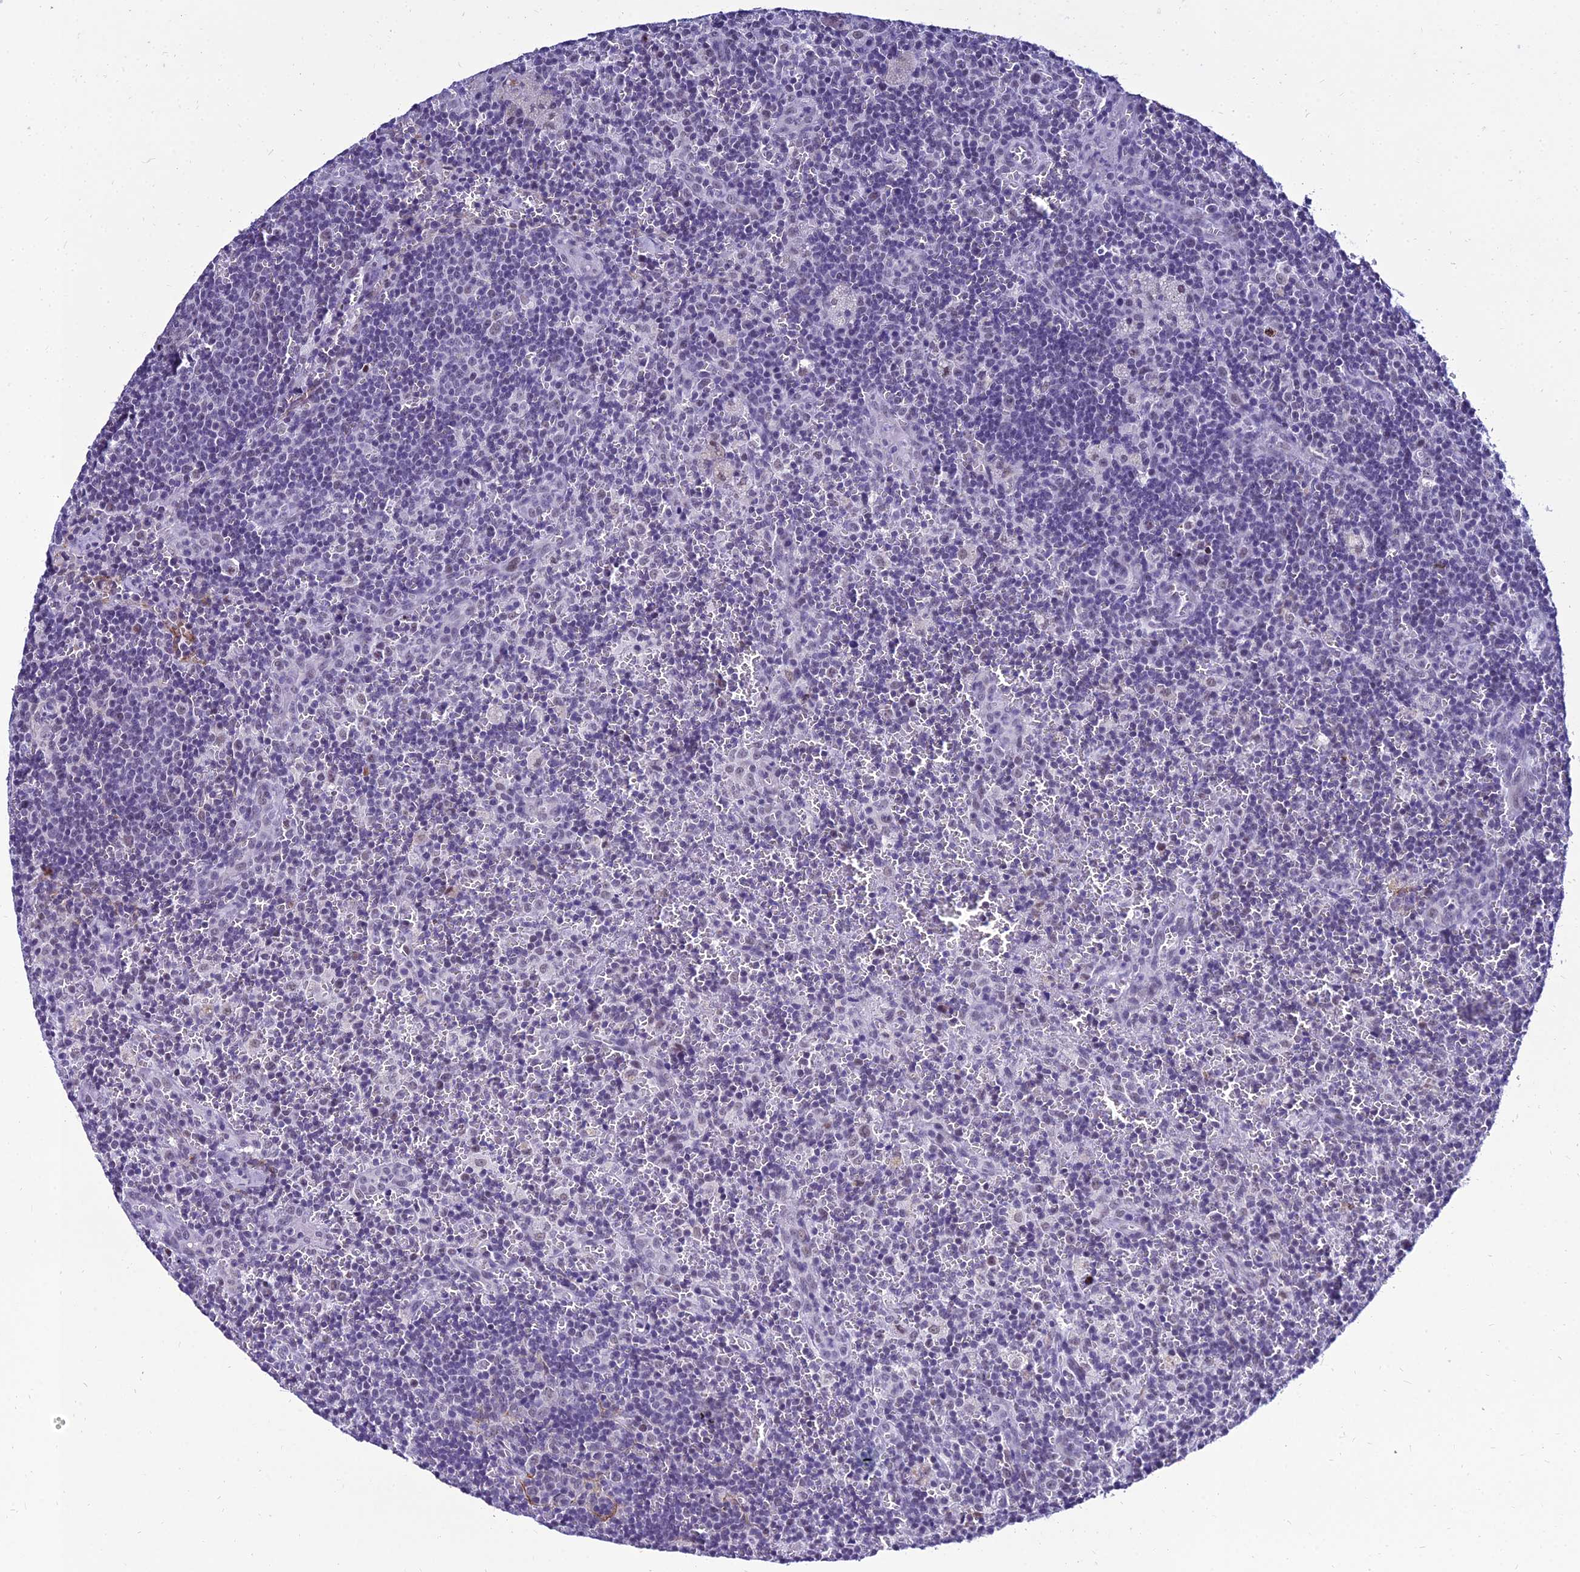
{"staining": {"intensity": "negative", "quantity": "none", "location": "none"}, "tissue": "lymph node", "cell_type": "Non-germinal center cells", "image_type": "normal", "snomed": [{"axis": "morphology", "description": "Normal tissue, NOS"}, {"axis": "topography", "description": "Lymph node"}], "caption": "The histopathology image demonstrates no significant expression in non-germinal center cells of lymph node.", "gene": "PPP4R2", "patient": {"sex": "male", "age": 58}}